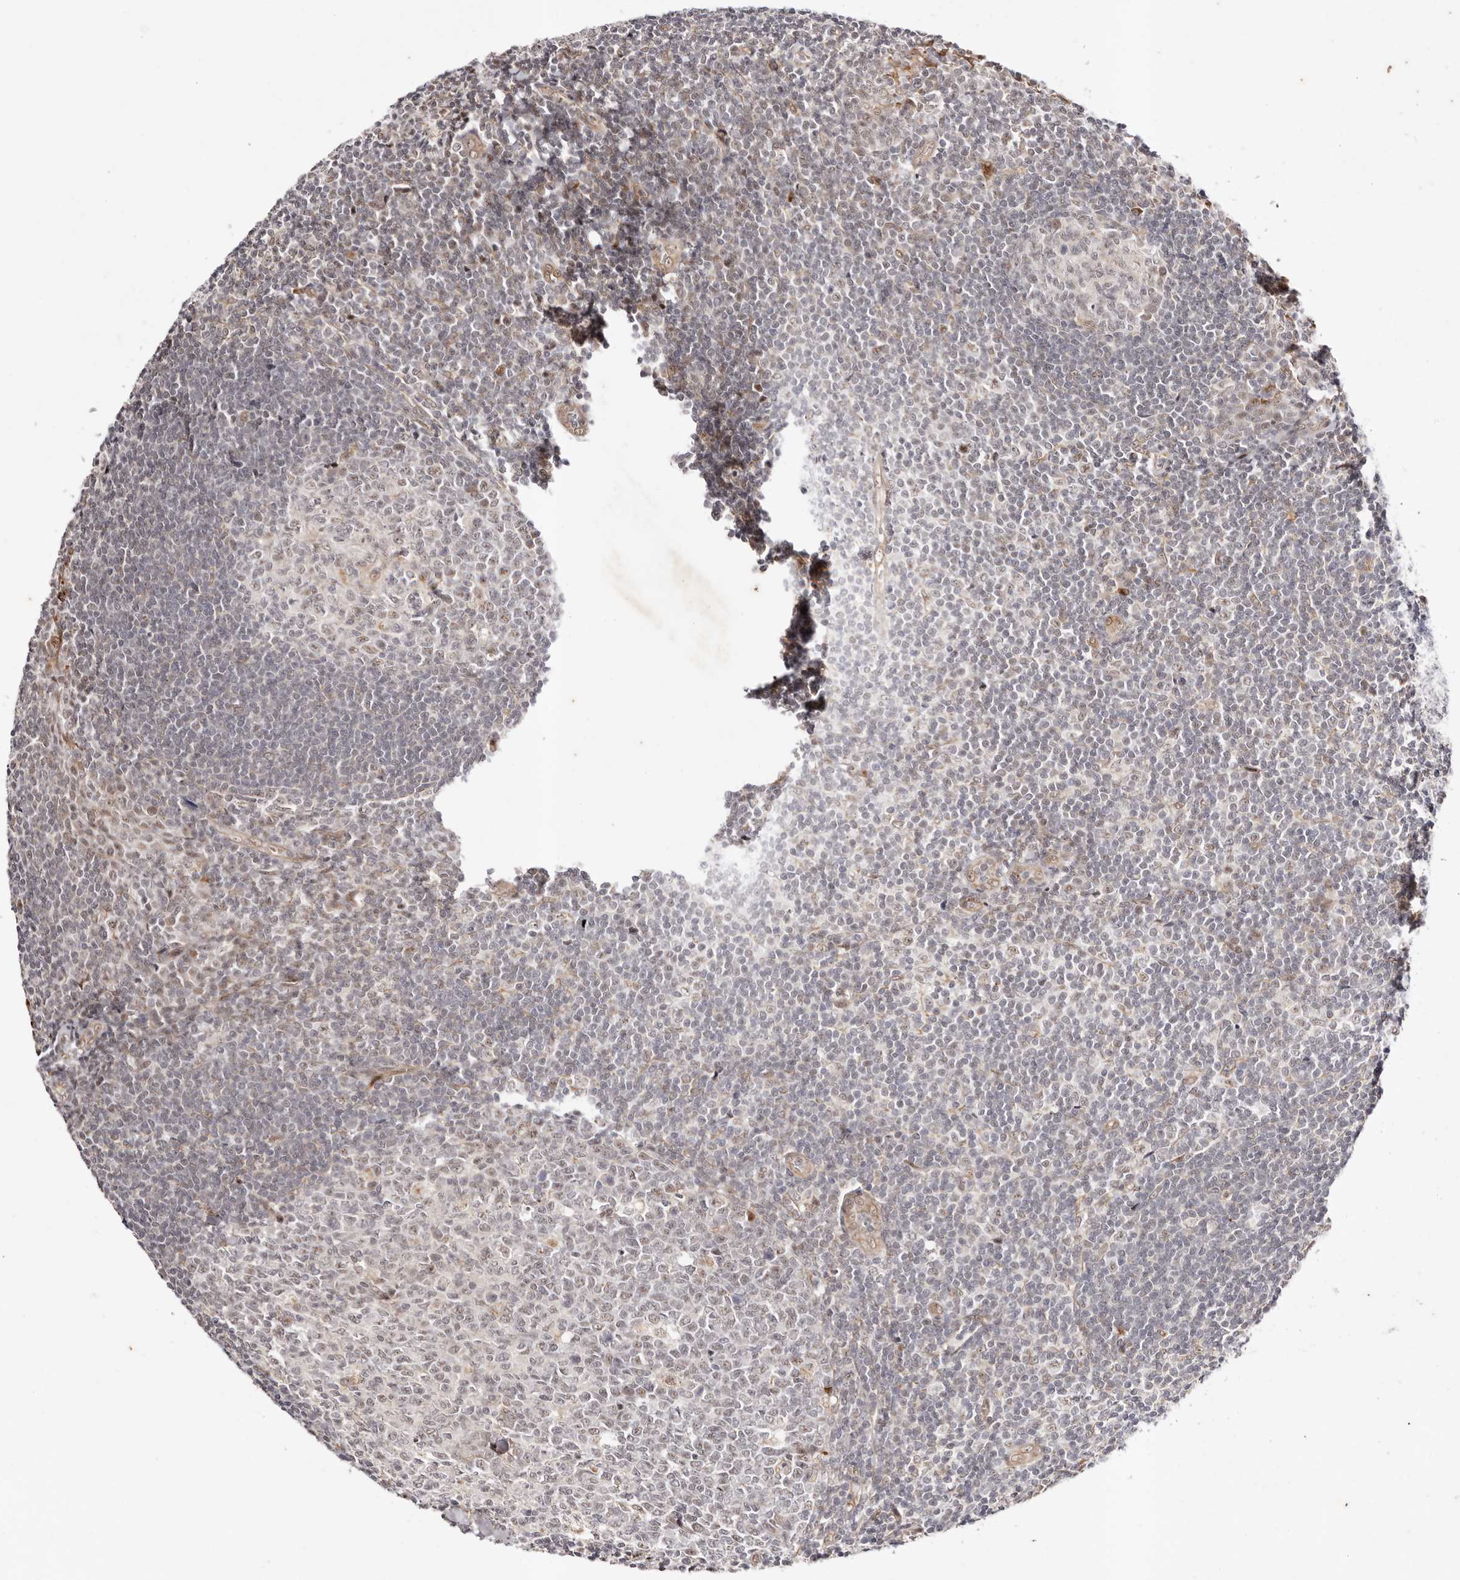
{"staining": {"intensity": "weak", "quantity": "<25%", "location": "nuclear"}, "tissue": "tonsil", "cell_type": "Germinal center cells", "image_type": "normal", "snomed": [{"axis": "morphology", "description": "Normal tissue, NOS"}, {"axis": "topography", "description": "Tonsil"}], "caption": "DAB (3,3'-diaminobenzidine) immunohistochemical staining of benign human tonsil displays no significant expression in germinal center cells. Brightfield microscopy of immunohistochemistry (IHC) stained with DAB (brown) and hematoxylin (blue), captured at high magnification.", "gene": "WRN", "patient": {"sex": "male", "age": 27}}